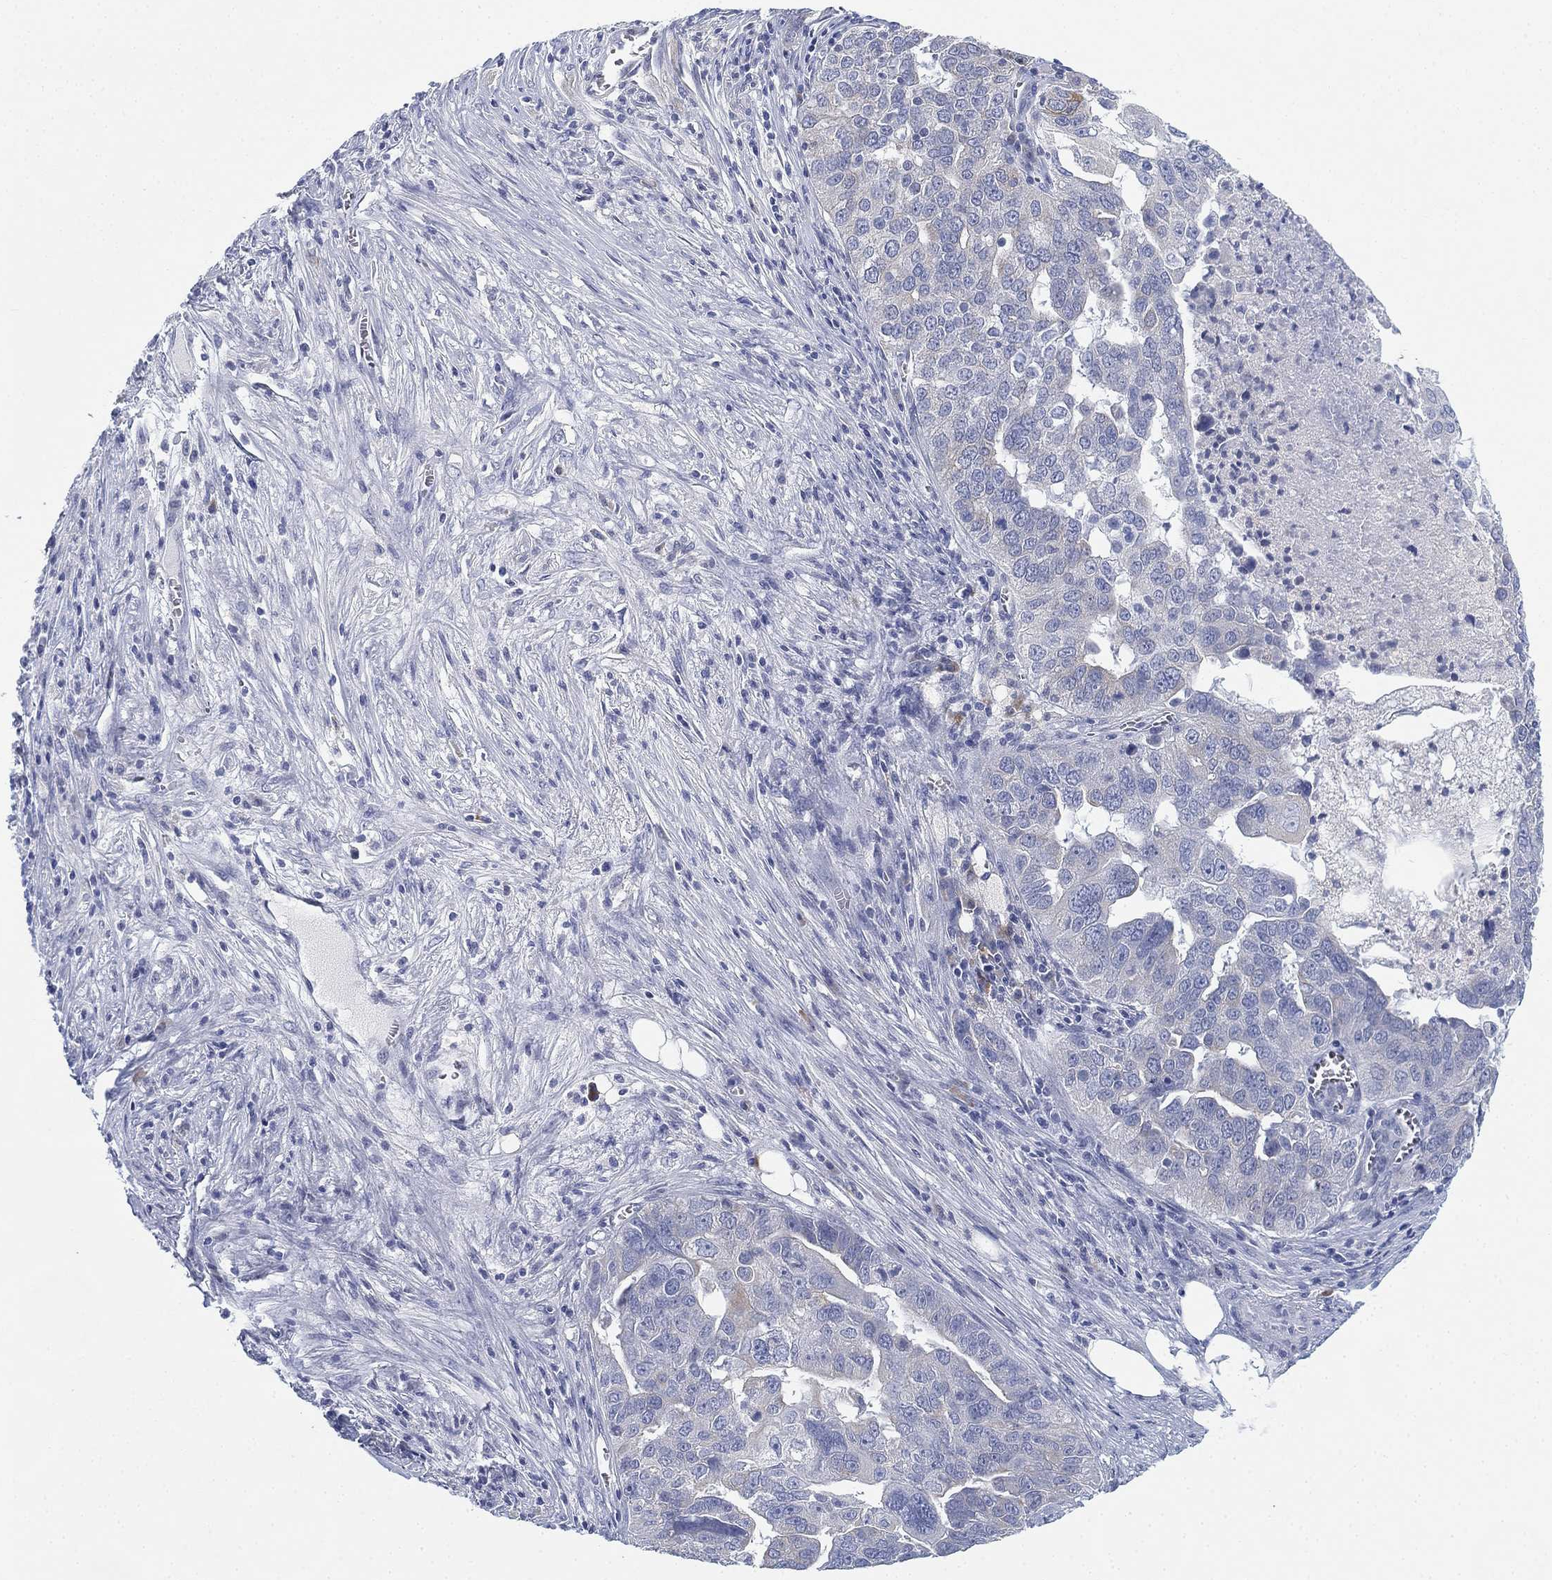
{"staining": {"intensity": "weak", "quantity": "<25%", "location": "cytoplasmic/membranous"}, "tissue": "ovarian cancer", "cell_type": "Tumor cells", "image_type": "cancer", "snomed": [{"axis": "morphology", "description": "Carcinoma, endometroid"}, {"axis": "topography", "description": "Soft tissue"}, {"axis": "topography", "description": "Ovary"}], "caption": "Immunohistochemical staining of human ovarian cancer shows no significant staining in tumor cells.", "gene": "GCNA", "patient": {"sex": "female", "age": 52}}